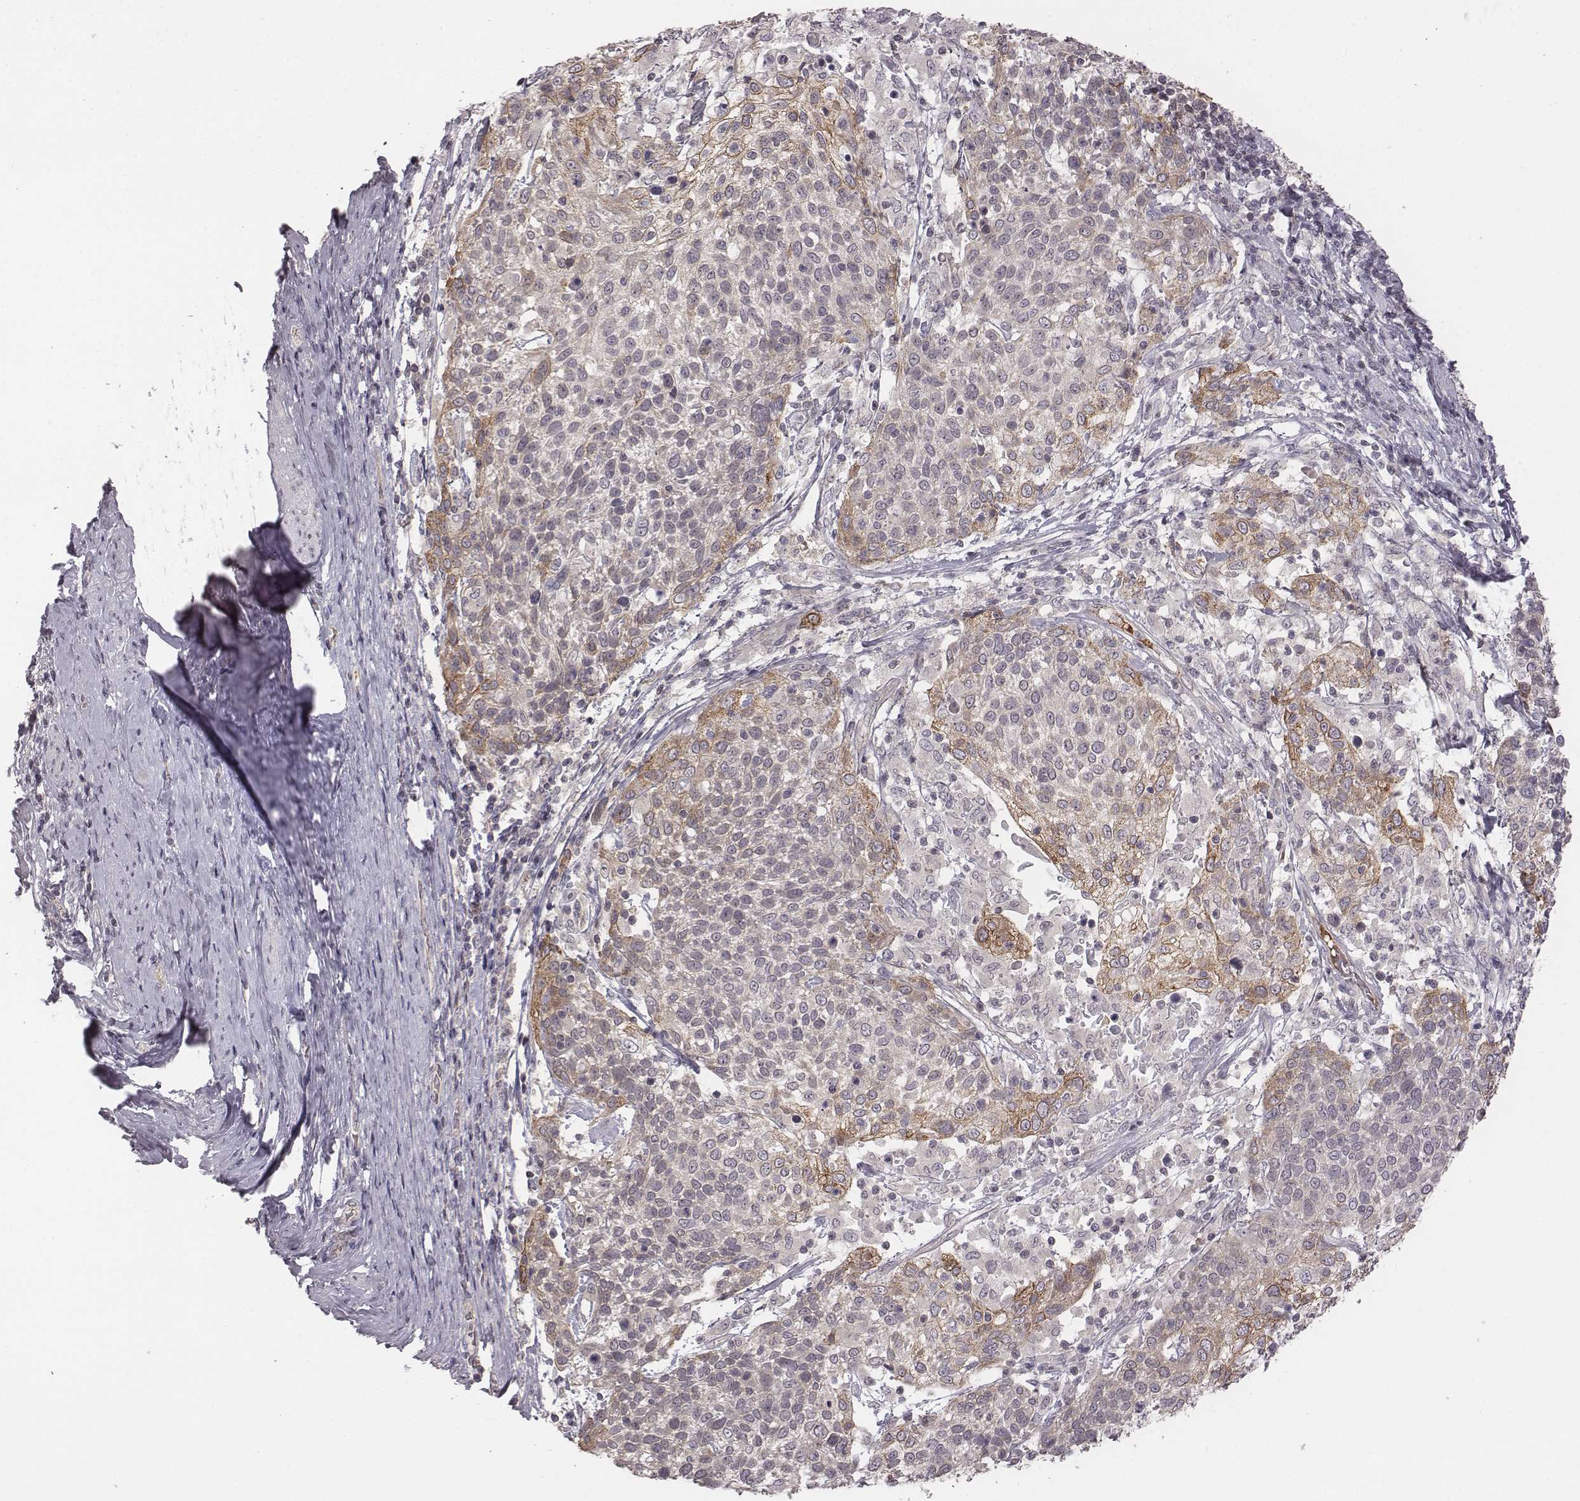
{"staining": {"intensity": "moderate", "quantity": "<25%", "location": "cytoplasmic/membranous"}, "tissue": "cervical cancer", "cell_type": "Tumor cells", "image_type": "cancer", "snomed": [{"axis": "morphology", "description": "Squamous cell carcinoma, NOS"}, {"axis": "topography", "description": "Cervix"}], "caption": "The immunohistochemical stain labels moderate cytoplasmic/membranous expression in tumor cells of squamous cell carcinoma (cervical) tissue.", "gene": "BICDL1", "patient": {"sex": "female", "age": 61}}